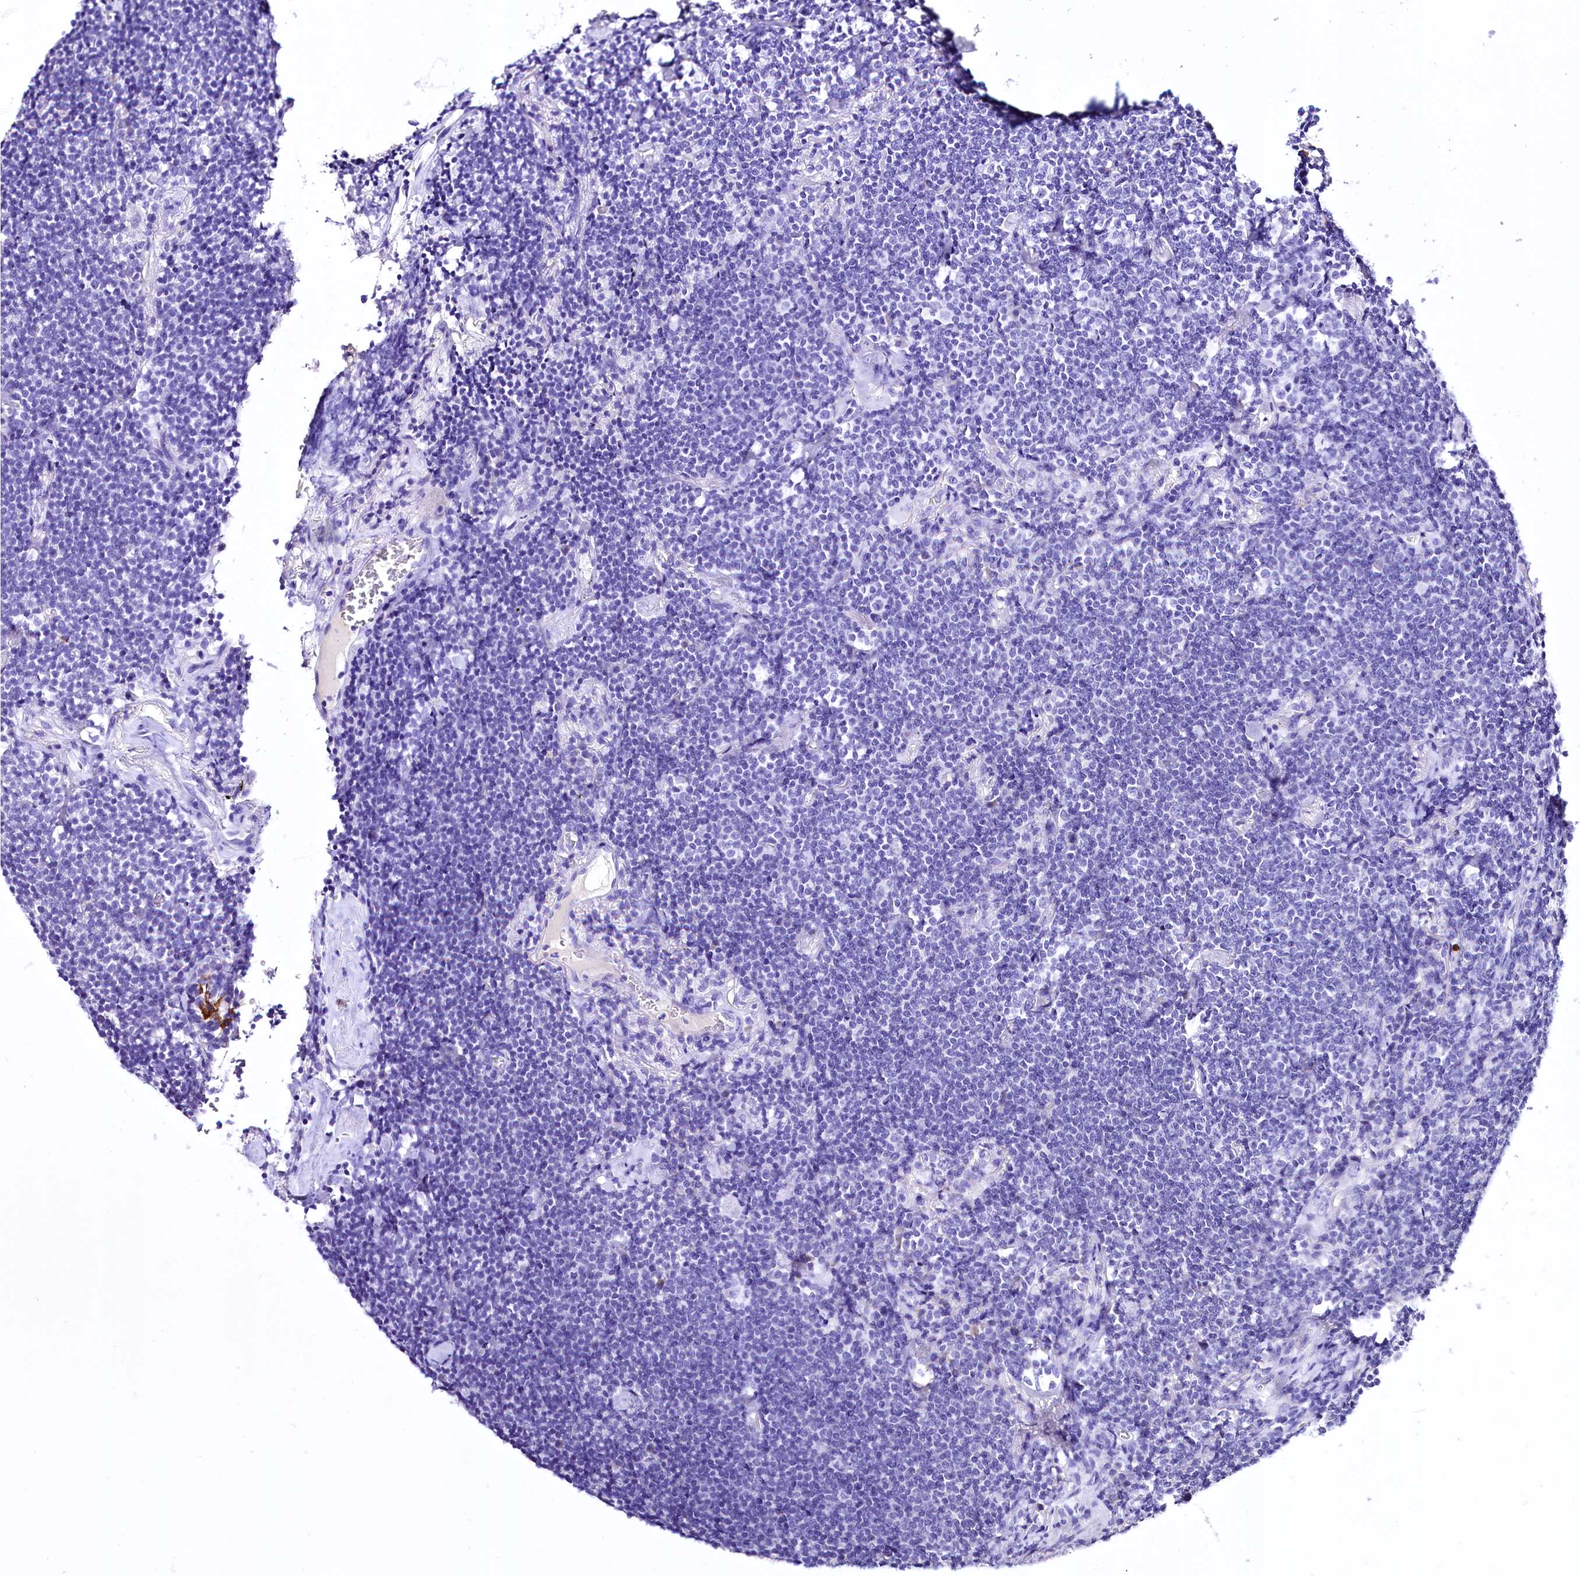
{"staining": {"intensity": "negative", "quantity": "none", "location": "none"}, "tissue": "lymphoma", "cell_type": "Tumor cells", "image_type": "cancer", "snomed": [{"axis": "morphology", "description": "Malignant lymphoma, non-Hodgkin's type, Low grade"}, {"axis": "topography", "description": "Lung"}], "caption": "Tumor cells are negative for protein expression in human low-grade malignant lymphoma, non-Hodgkin's type. (Immunohistochemistry, brightfield microscopy, high magnification).", "gene": "A2ML1", "patient": {"sex": "female", "age": 71}}